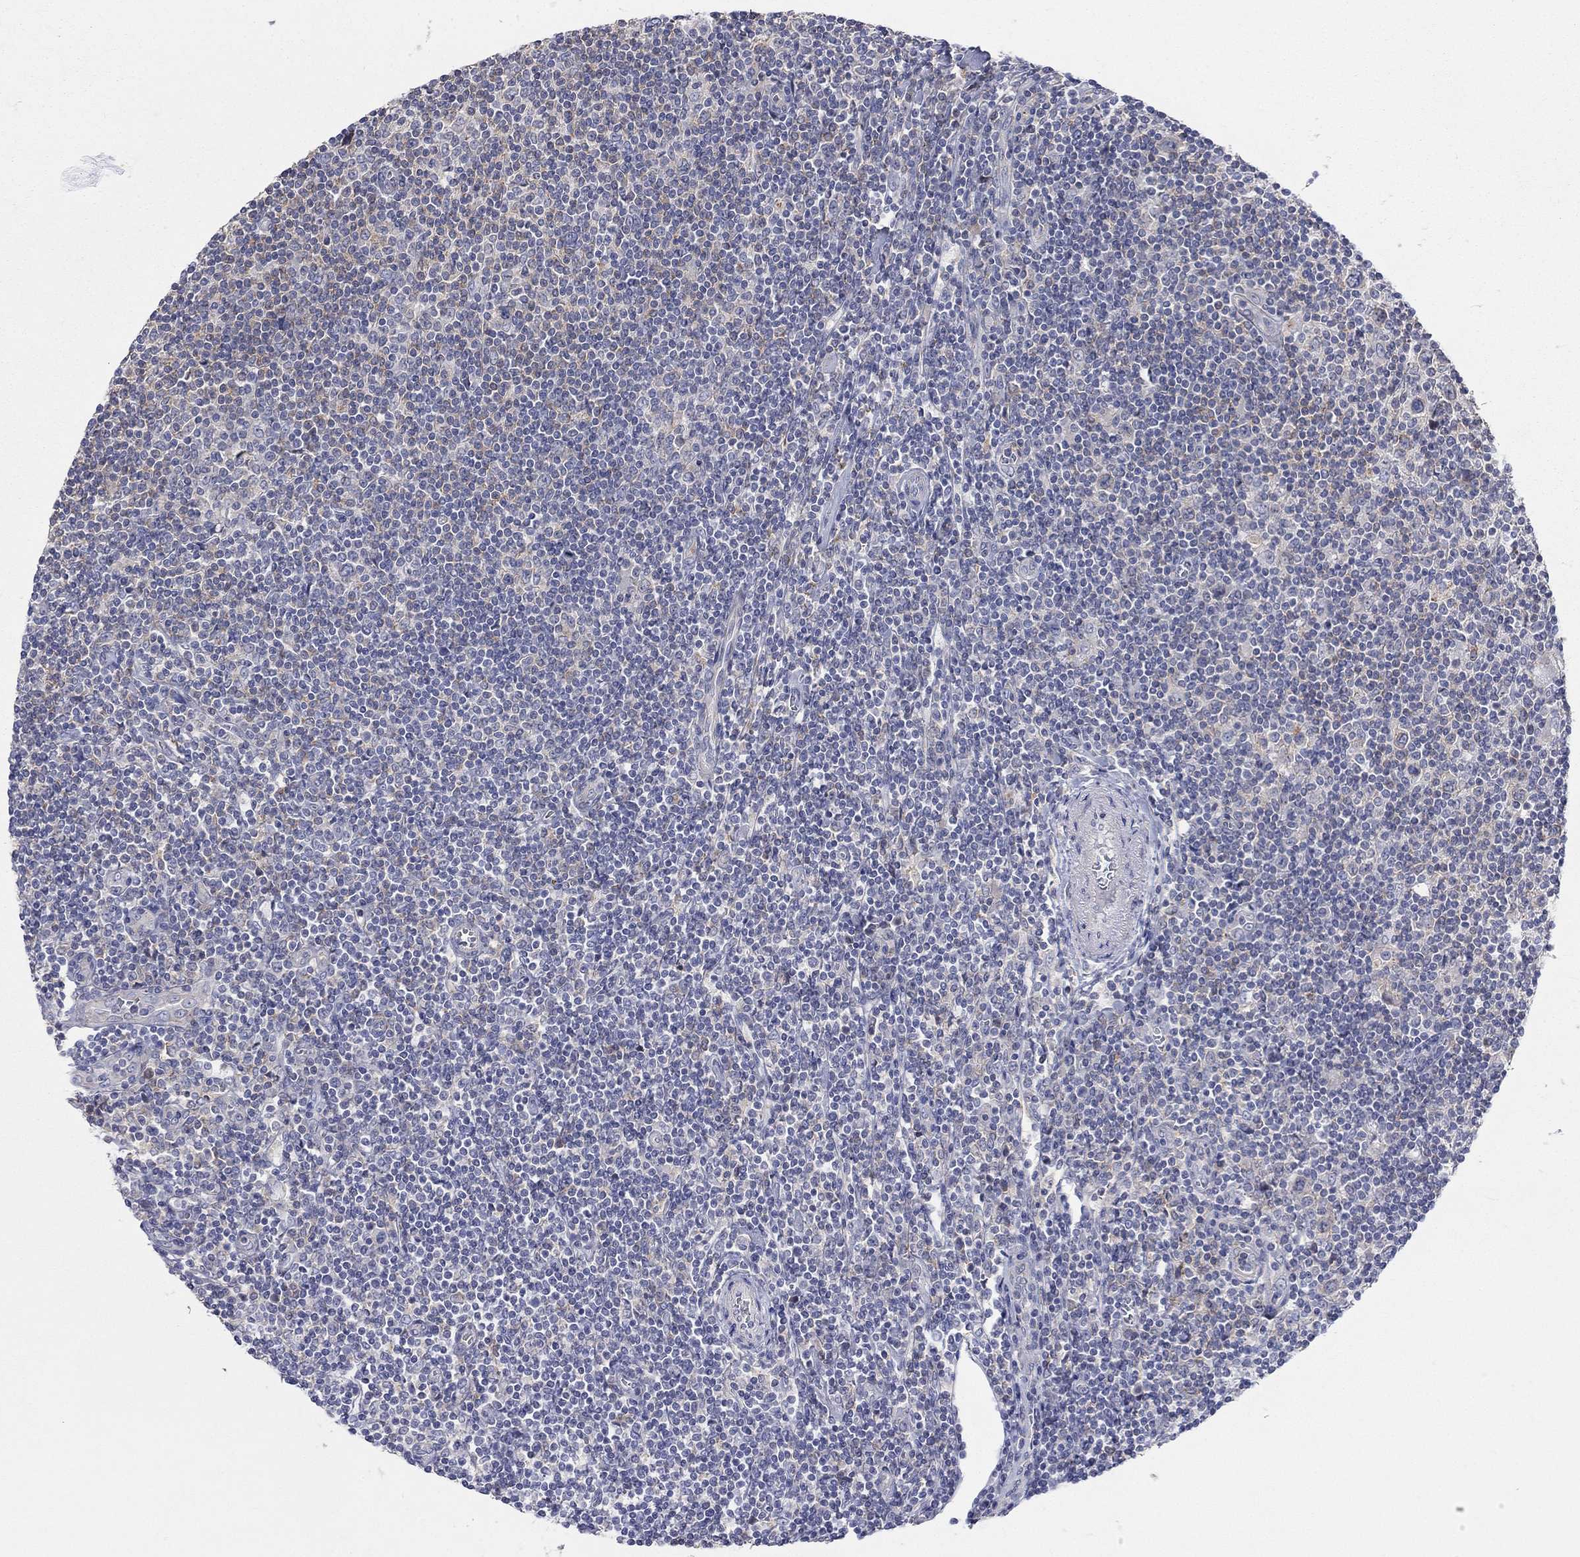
{"staining": {"intensity": "negative", "quantity": "none", "location": "none"}, "tissue": "lymphoma", "cell_type": "Tumor cells", "image_type": "cancer", "snomed": [{"axis": "morphology", "description": "Hodgkin's disease, NOS"}, {"axis": "topography", "description": "Lymph node"}], "caption": "This is an IHC image of lymphoma. There is no positivity in tumor cells.", "gene": "PCDHGA10", "patient": {"sex": "male", "age": 40}}